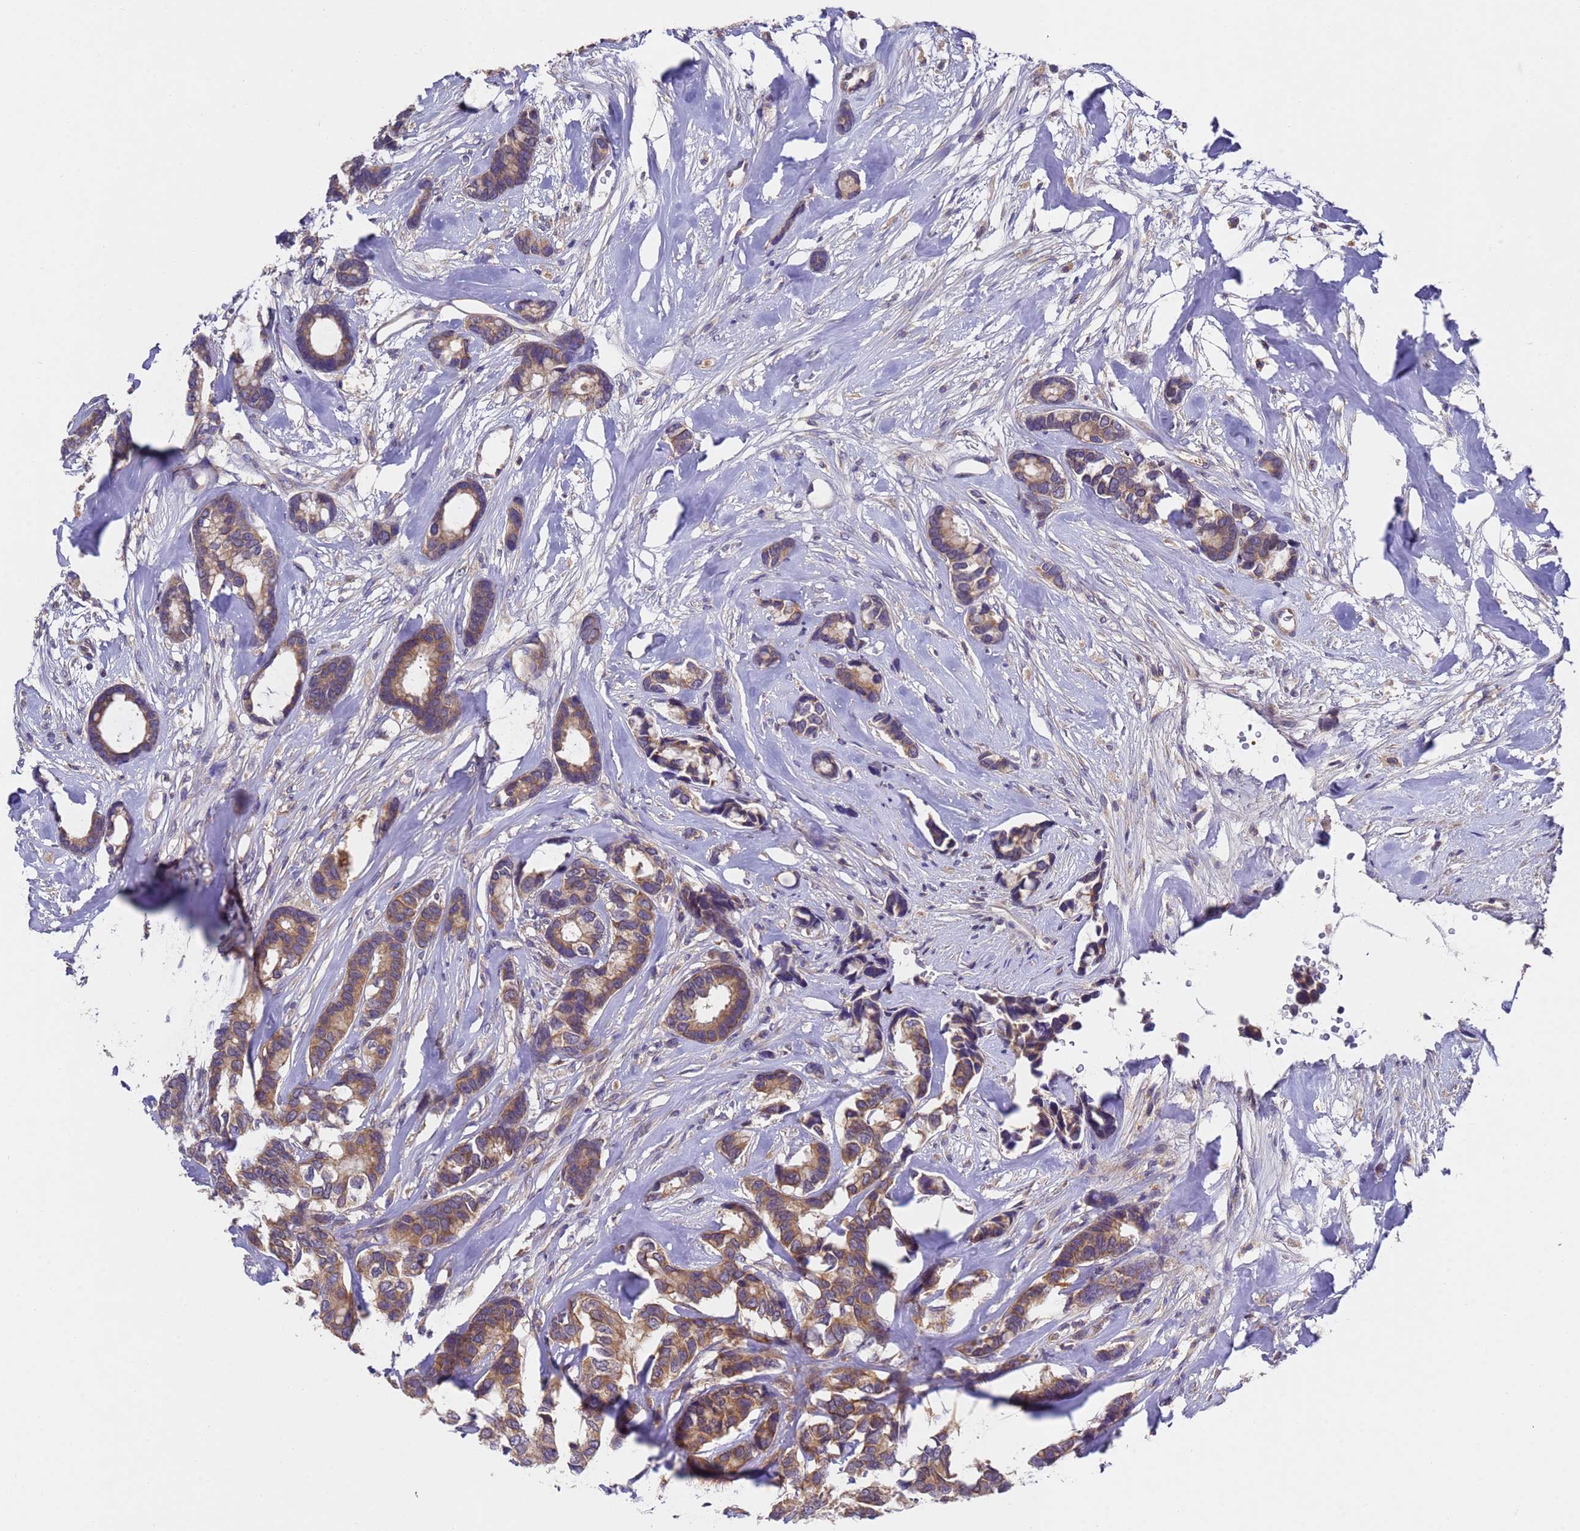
{"staining": {"intensity": "moderate", "quantity": ">75%", "location": "cytoplasmic/membranous"}, "tissue": "breast cancer", "cell_type": "Tumor cells", "image_type": "cancer", "snomed": [{"axis": "morphology", "description": "Duct carcinoma"}, {"axis": "topography", "description": "Breast"}], "caption": "Protein expression analysis of breast infiltrating ductal carcinoma reveals moderate cytoplasmic/membranous positivity in approximately >75% of tumor cells. (brown staining indicates protein expression, while blue staining denotes nuclei).", "gene": "DCAF12L2", "patient": {"sex": "female", "age": 87}}